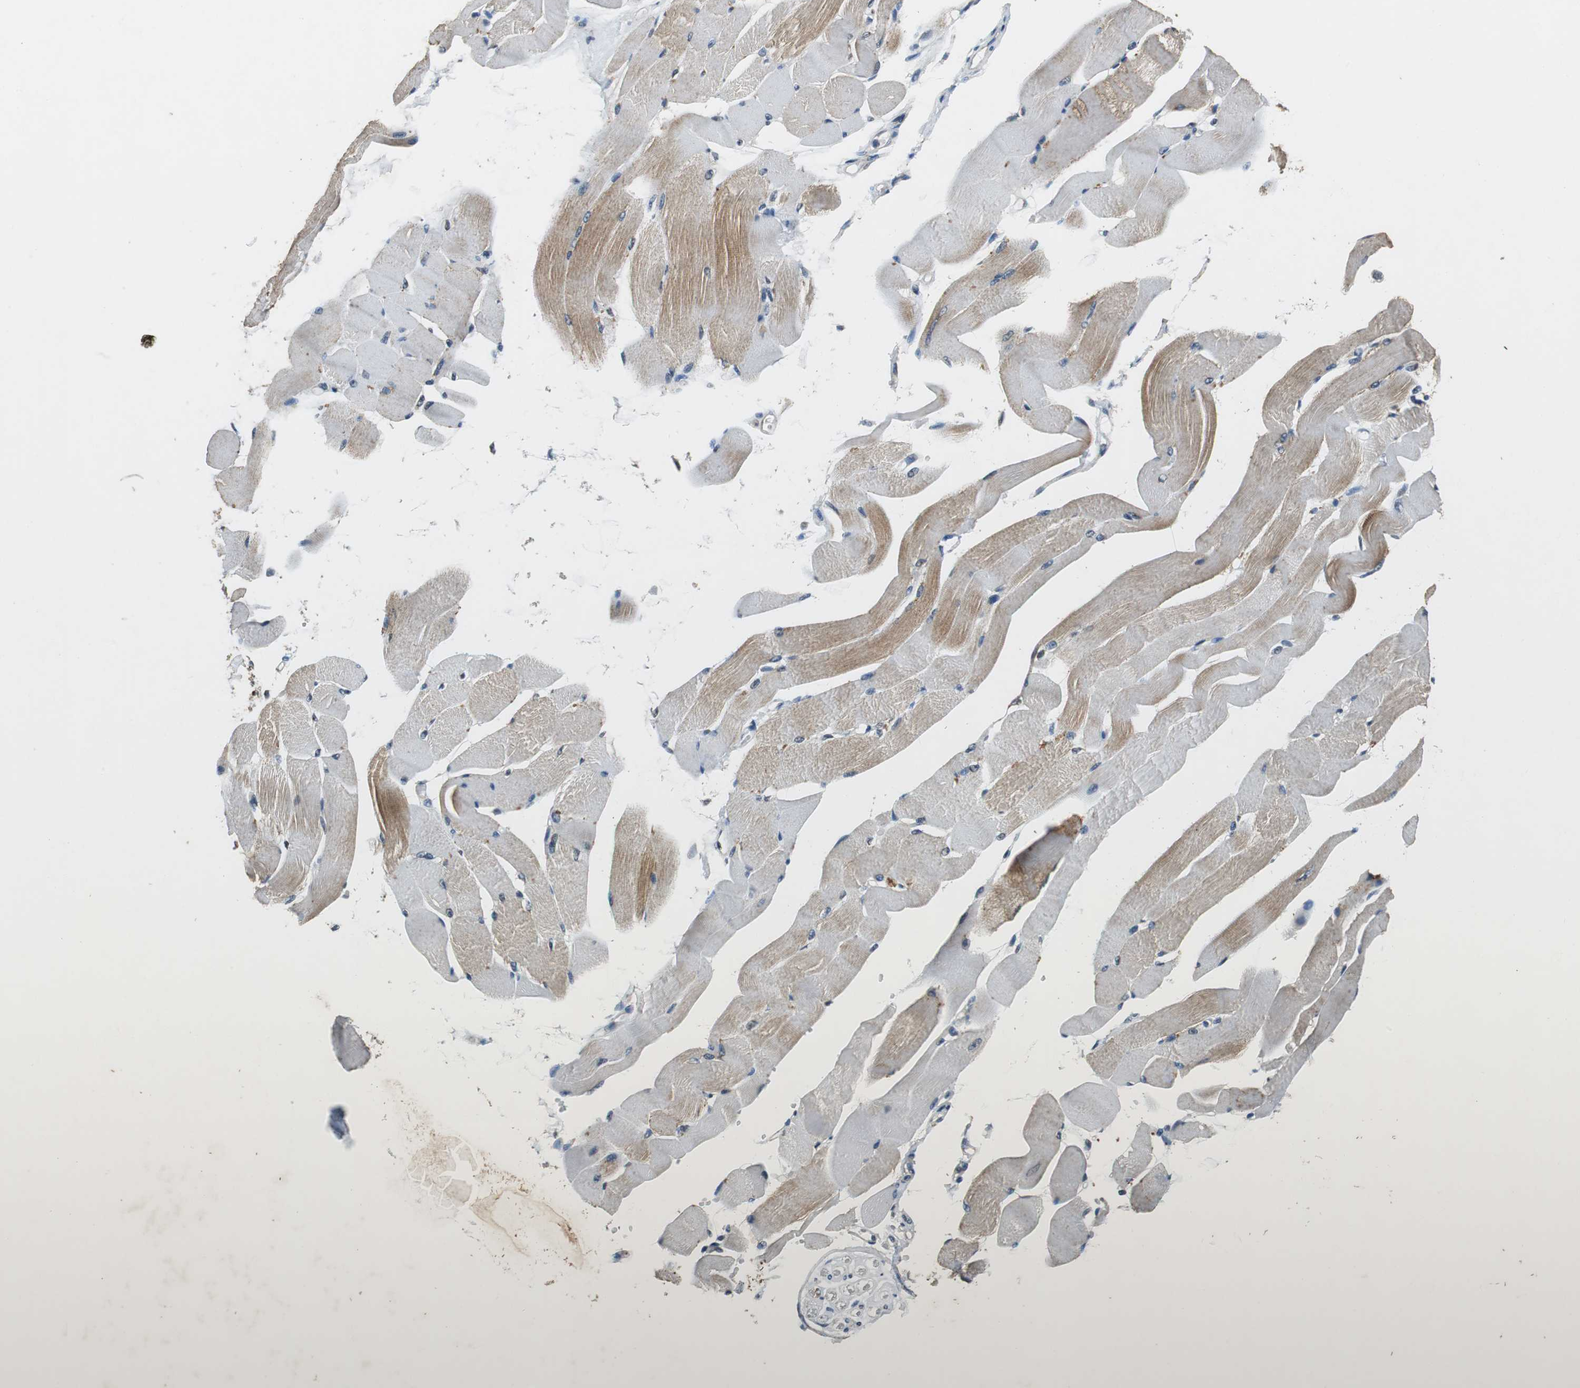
{"staining": {"intensity": "moderate", "quantity": "25%-75%", "location": "cytoplasmic/membranous"}, "tissue": "skeletal muscle", "cell_type": "Myocytes", "image_type": "normal", "snomed": [{"axis": "morphology", "description": "Normal tissue, NOS"}, {"axis": "topography", "description": "Skeletal muscle"}, {"axis": "topography", "description": "Peripheral nerve tissue"}], "caption": "High-power microscopy captured an IHC photomicrograph of unremarkable skeletal muscle, revealing moderate cytoplasmic/membranous positivity in approximately 25%-75% of myocytes.", "gene": "ALDH4A1", "patient": {"sex": "female", "age": 84}}